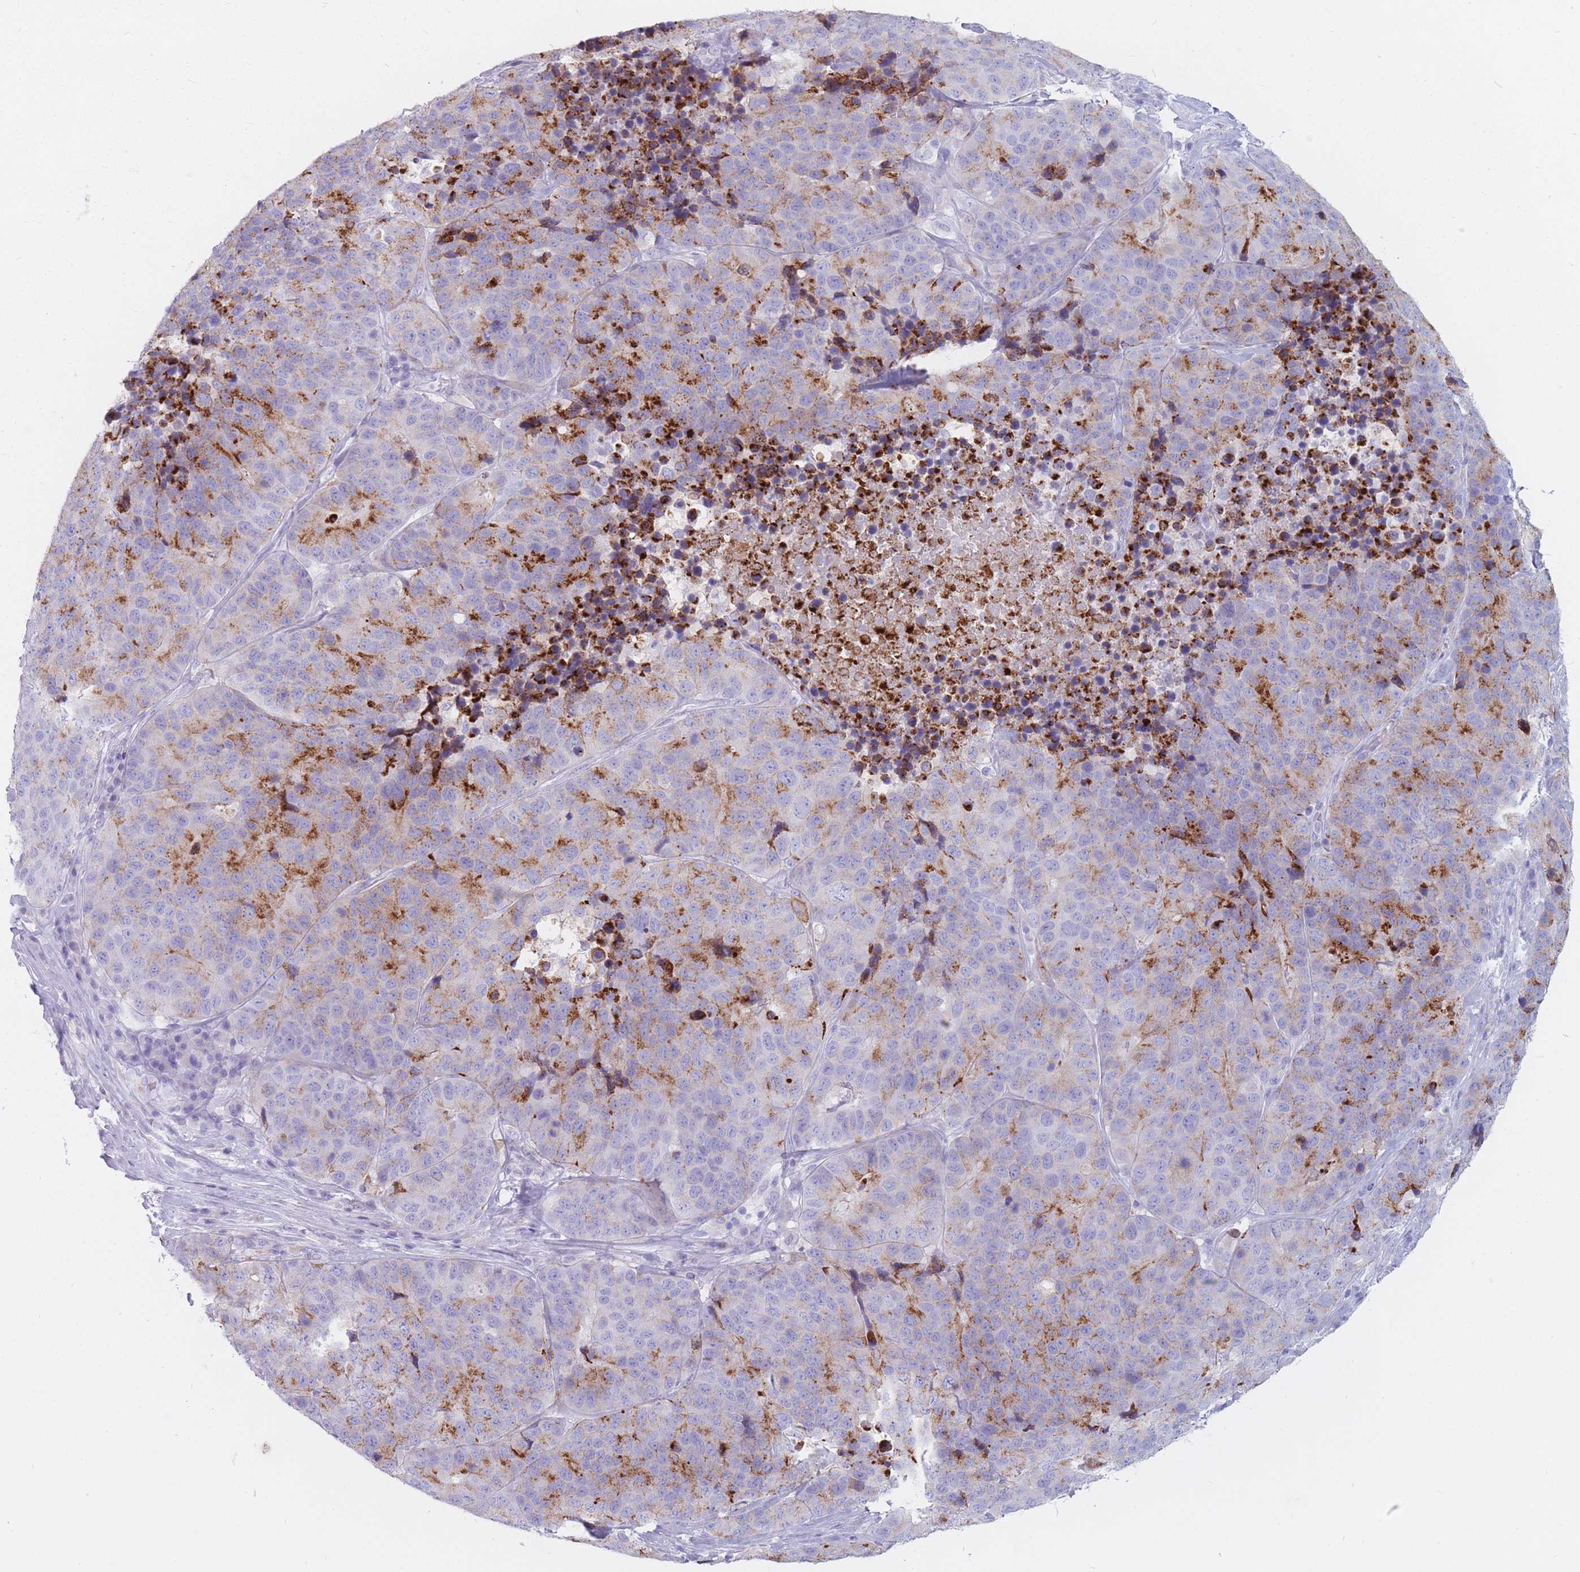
{"staining": {"intensity": "moderate", "quantity": "<25%", "location": "cytoplasmic/membranous"}, "tissue": "stomach cancer", "cell_type": "Tumor cells", "image_type": "cancer", "snomed": [{"axis": "morphology", "description": "Adenocarcinoma, NOS"}, {"axis": "topography", "description": "Stomach"}], "caption": "Moderate cytoplasmic/membranous expression for a protein is identified in about <25% of tumor cells of stomach cancer using immunohistochemistry (IHC).", "gene": "ST3GAL5", "patient": {"sex": "male", "age": 71}}